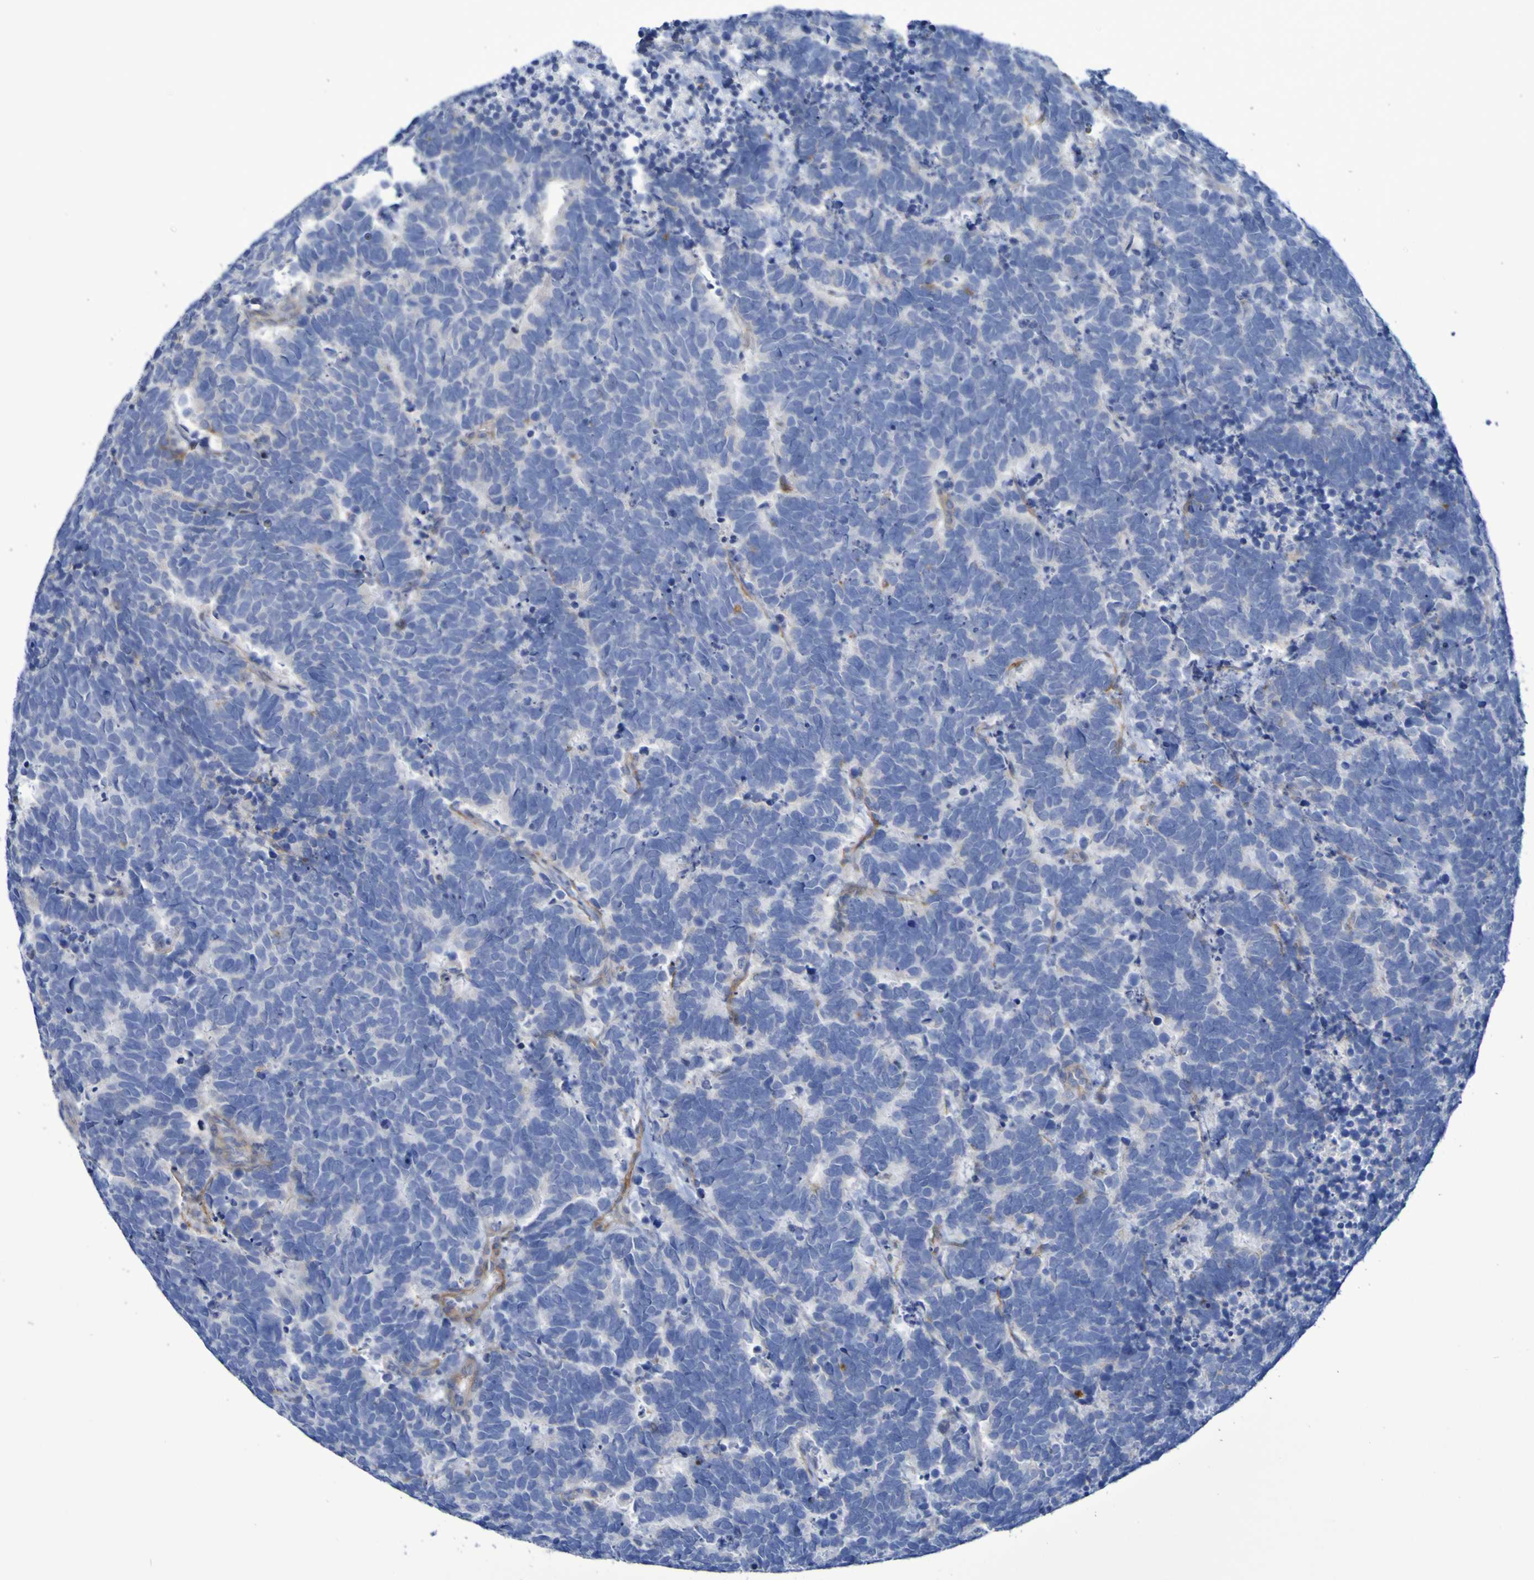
{"staining": {"intensity": "negative", "quantity": "none", "location": "none"}, "tissue": "carcinoid", "cell_type": "Tumor cells", "image_type": "cancer", "snomed": [{"axis": "morphology", "description": "Carcinoma, NOS"}, {"axis": "morphology", "description": "Carcinoid, malignant, NOS"}, {"axis": "topography", "description": "Urinary bladder"}], "caption": "Tumor cells are negative for protein expression in human carcinoma. (Brightfield microscopy of DAB IHC at high magnification).", "gene": "LPP", "patient": {"sex": "male", "age": 57}}